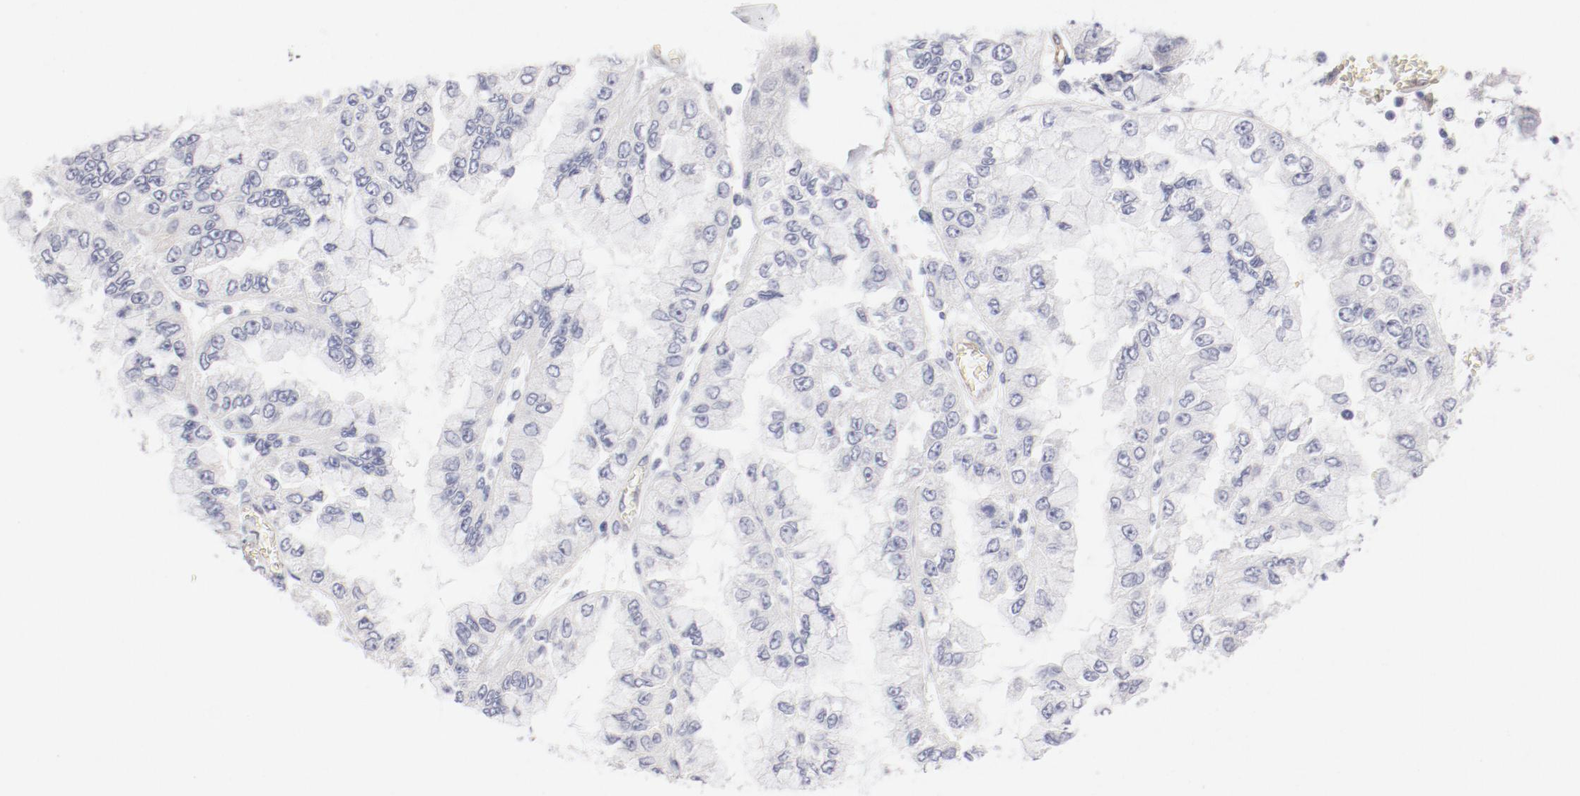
{"staining": {"intensity": "negative", "quantity": "none", "location": "none"}, "tissue": "liver cancer", "cell_type": "Tumor cells", "image_type": "cancer", "snomed": [{"axis": "morphology", "description": "Cholangiocarcinoma"}, {"axis": "topography", "description": "Liver"}], "caption": "High power microscopy image of an immunohistochemistry (IHC) photomicrograph of liver cholangiocarcinoma, revealing no significant positivity in tumor cells. (DAB immunohistochemistry, high magnification).", "gene": "LAX1", "patient": {"sex": "female", "age": 79}}